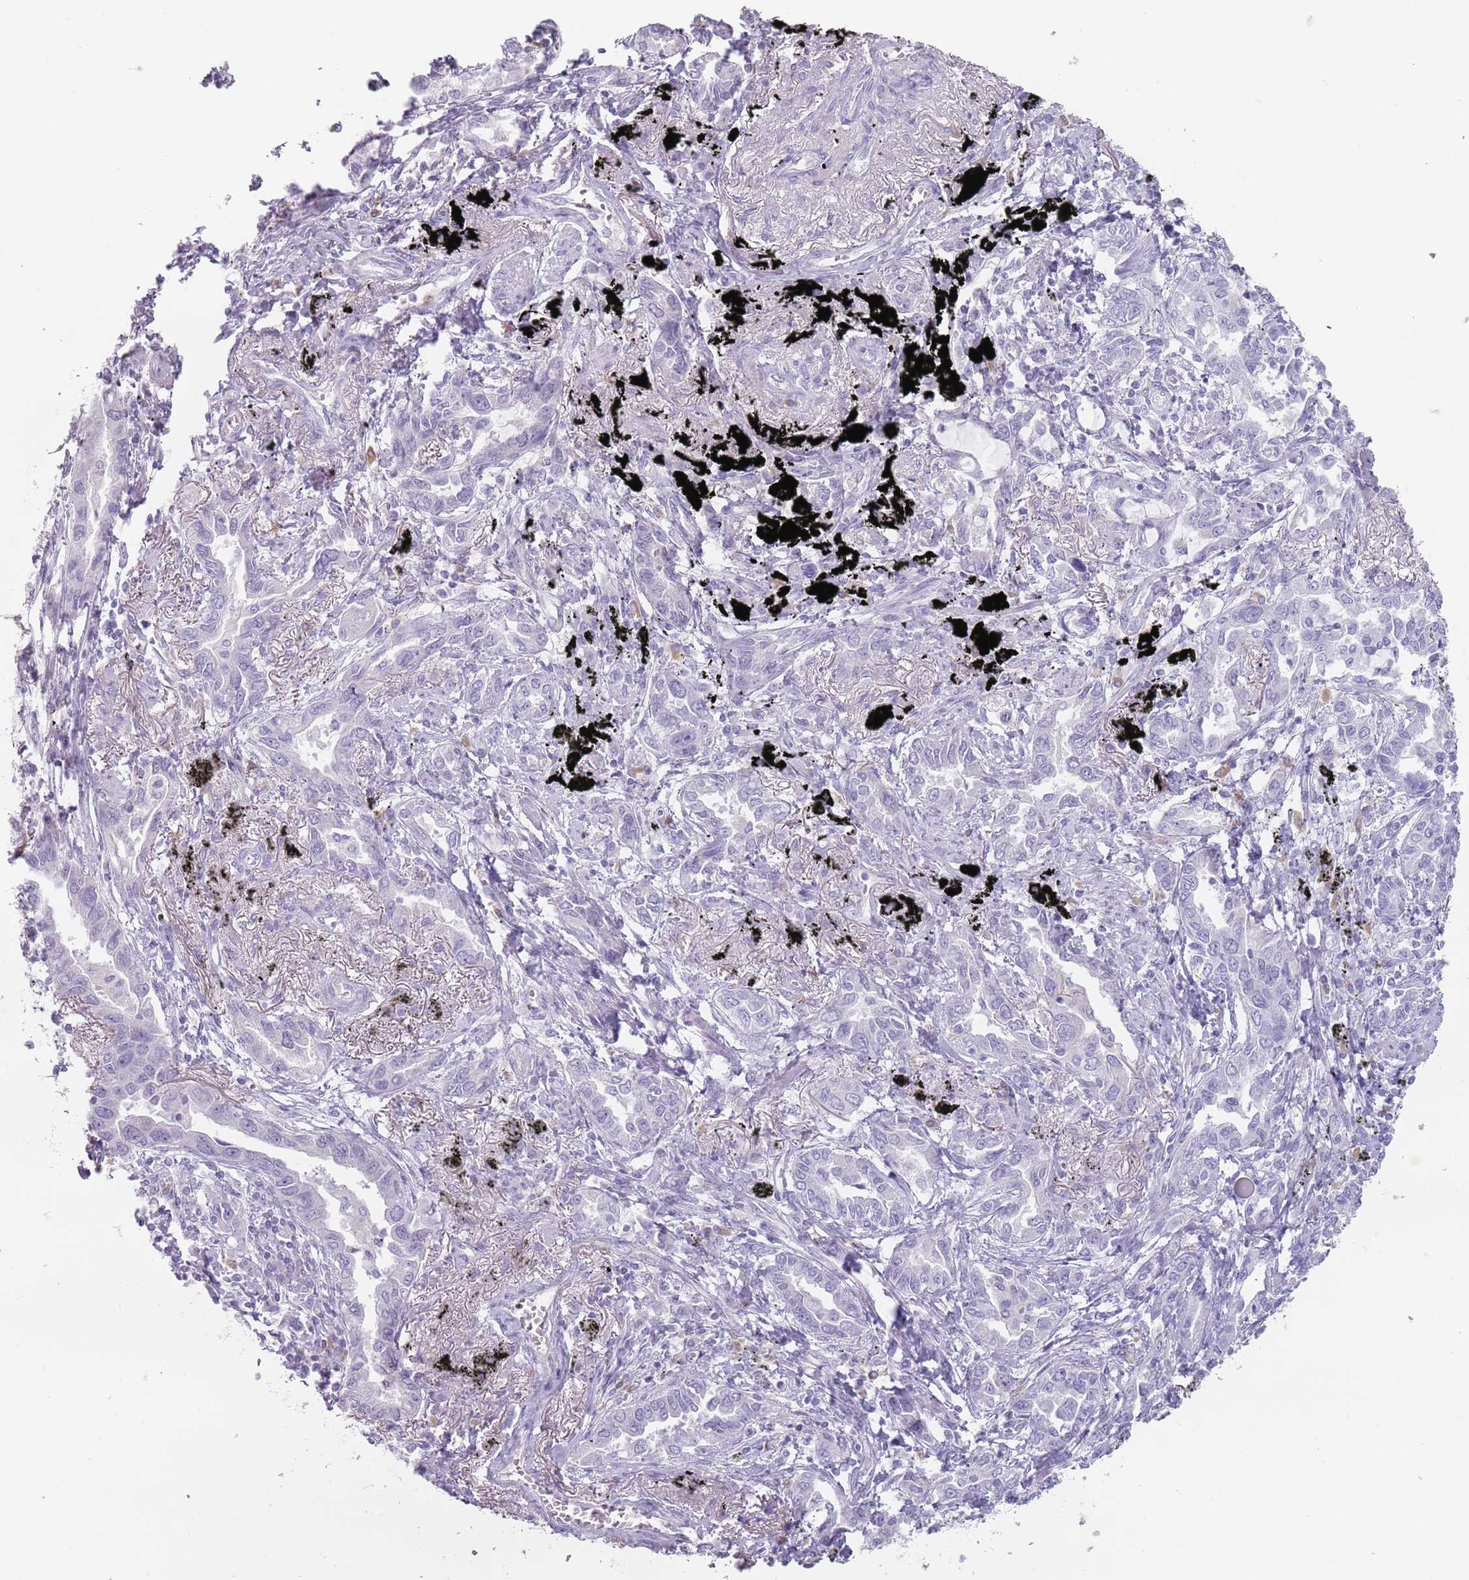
{"staining": {"intensity": "negative", "quantity": "none", "location": "none"}, "tissue": "lung cancer", "cell_type": "Tumor cells", "image_type": "cancer", "snomed": [{"axis": "morphology", "description": "Adenocarcinoma, NOS"}, {"axis": "topography", "description": "Lung"}], "caption": "Tumor cells show no significant expression in lung cancer.", "gene": "ZNF584", "patient": {"sex": "male", "age": 67}}